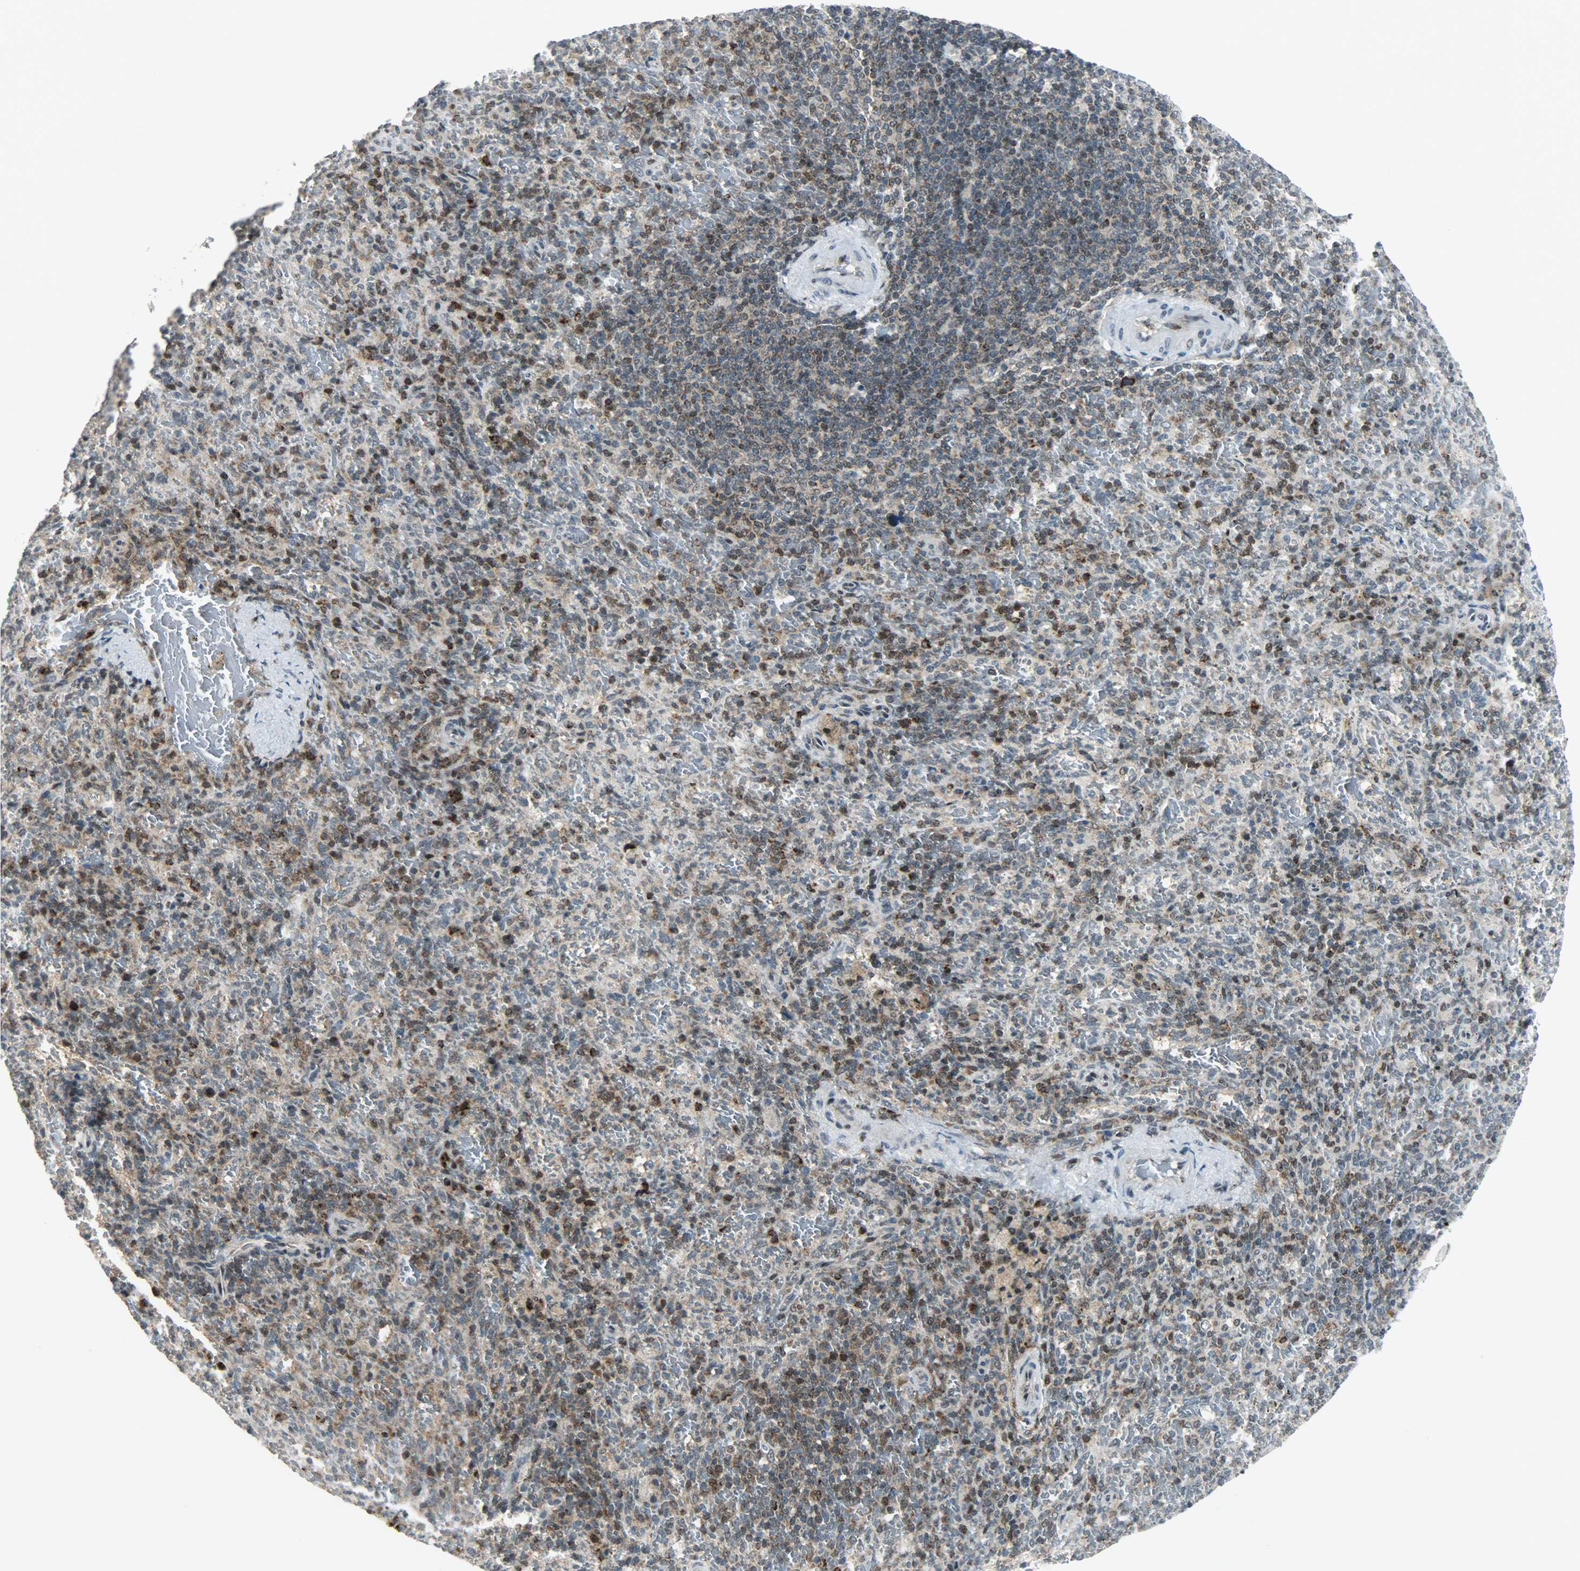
{"staining": {"intensity": "weak", "quantity": "25%-75%", "location": "cytoplasmic/membranous,nuclear"}, "tissue": "spleen", "cell_type": "Cells in red pulp", "image_type": "normal", "snomed": [{"axis": "morphology", "description": "Normal tissue, NOS"}, {"axis": "topography", "description": "Spleen"}], "caption": "Brown immunohistochemical staining in unremarkable spleen displays weak cytoplasmic/membranous,nuclear expression in approximately 25%-75% of cells in red pulp. (DAB = brown stain, brightfield microscopy at high magnification).", "gene": "IL15", "patient": {"sex": "female", "age": 43}}